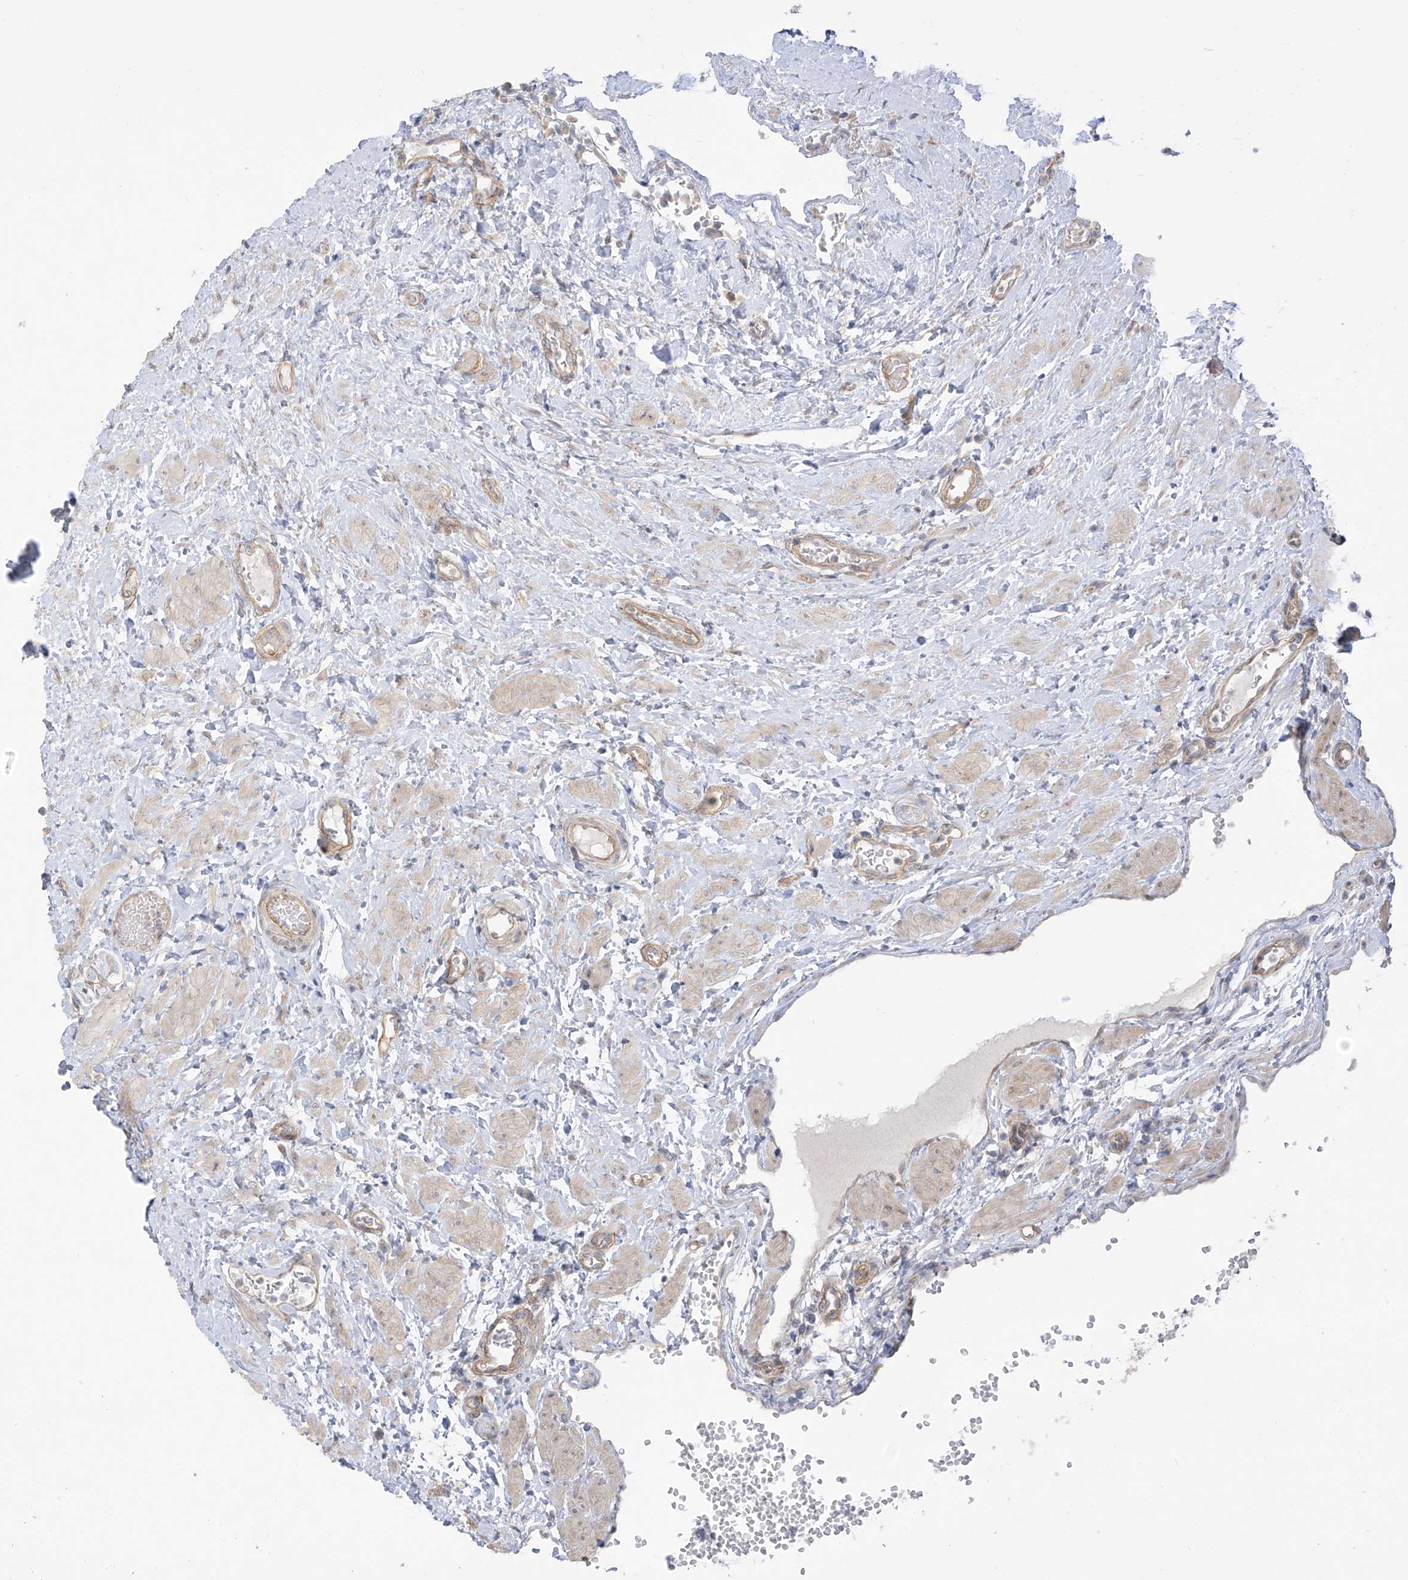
{"staining": {"intensity": "negative", "quantity": "none", "location": "none"}, "tissue": "ovary", "cell_type": "Ovarian stroma cells", "image_type": "normal", "snomed": [{"axis": "morphology", "description": "Normal tissue, NOS"}, {"axis": "morphology", "description": "Cyst, NOS"}, {"axis": "topography", "description": "Ovary"}], "caption": "Image shows no protein staining in ovarian stroma cells of benign ovary.", "gene": "EIPR1", "patient": {"sex": "female", "age": 33}}